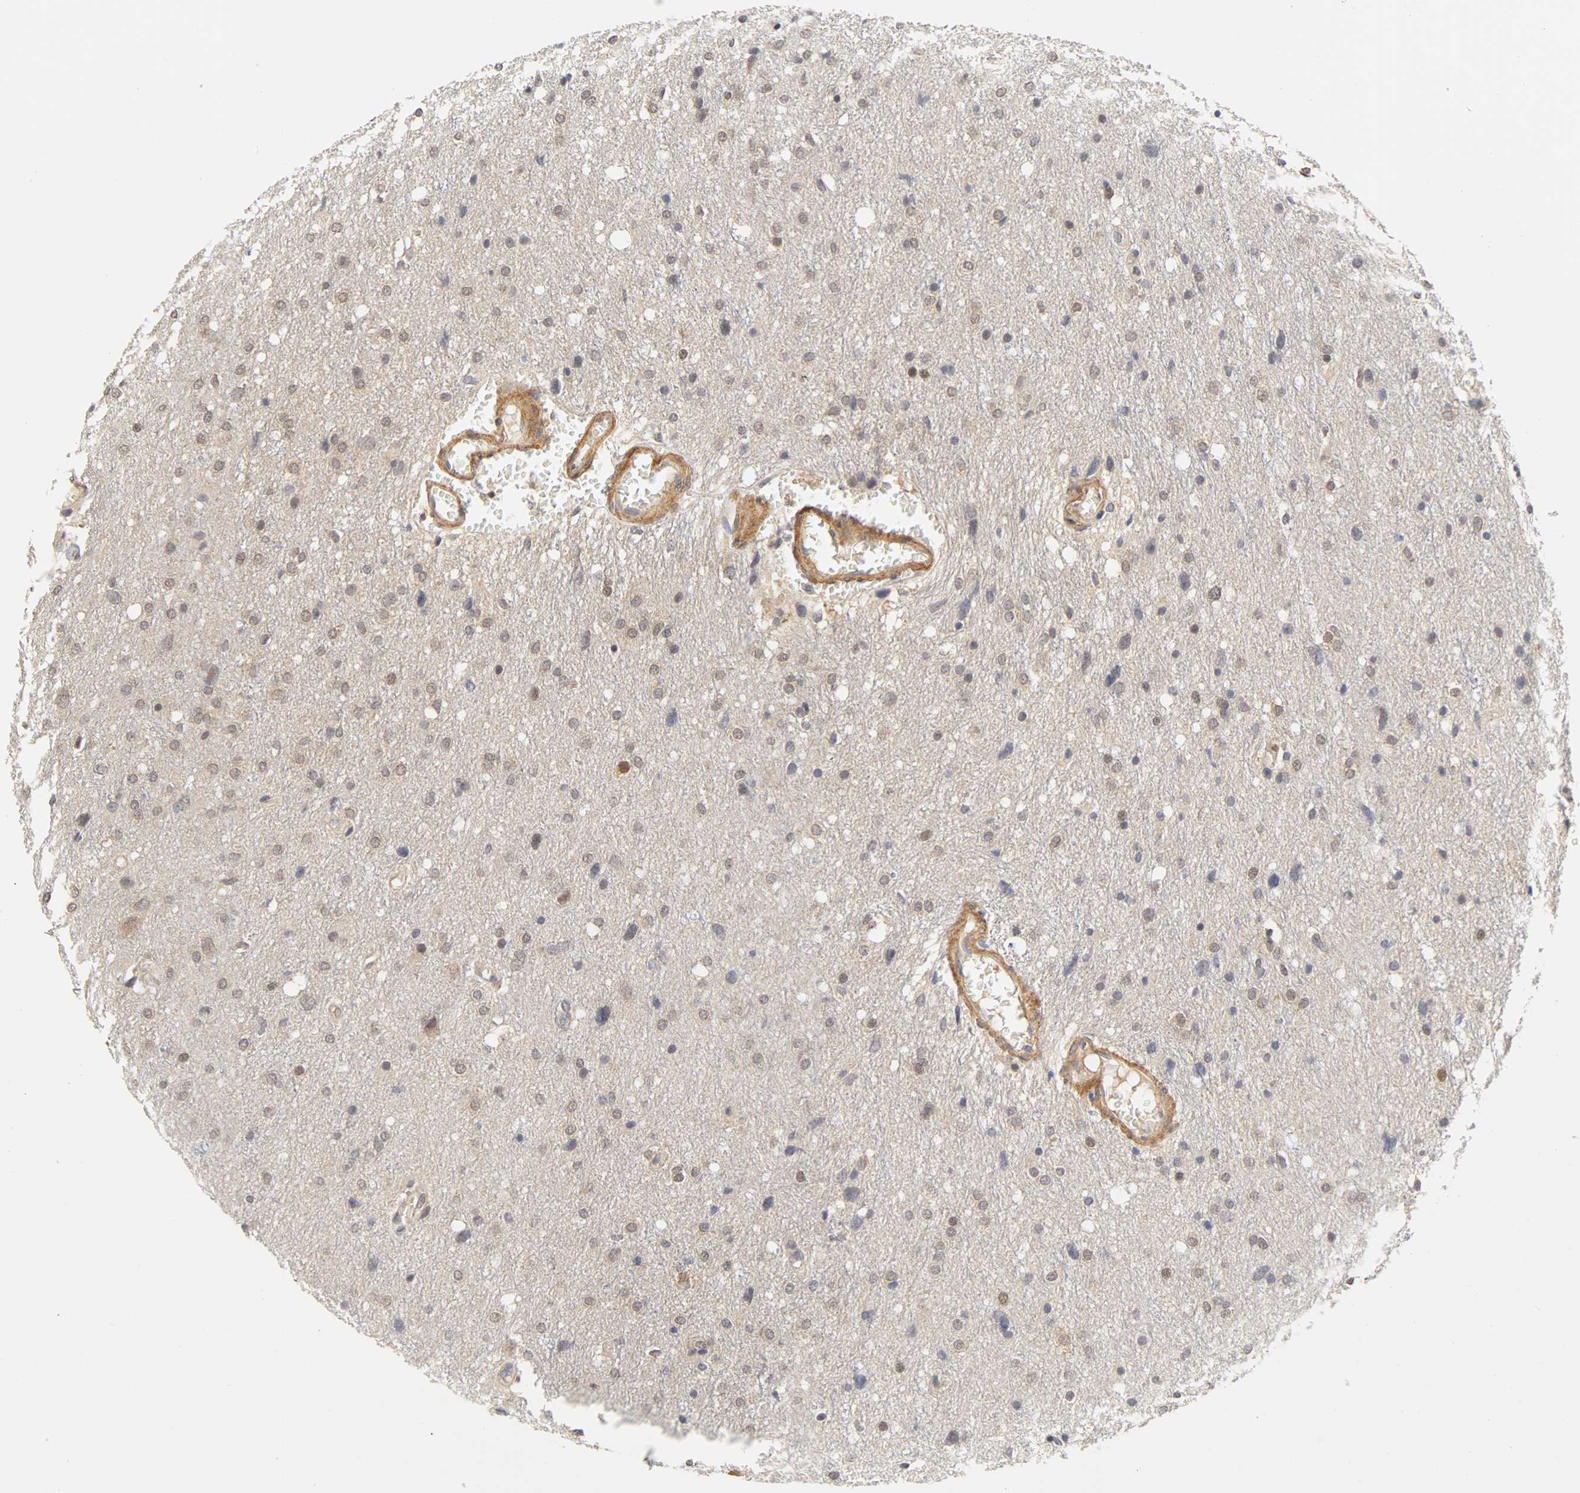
{"staining": {"intensity": "moderate", "quantity": "25%-75%", "location": "cytoplasmic/membranous,nuclear"}, "tissue": "glioma", "cell_type": "Tumor cells", "image_type": "cancer", "snomed": [{"axis": "morphology", "description": "Glioma, malignant, High grade"}, {"axis": "topography", "description": "Brain"}], "caption": "Immunohistochemical staining of human glioma displays moderate cytoplasmic/membranous and nuclear protein staining in about 25%-75% of tumor cells.", "gene": "UBE2M", "patient": {"sex": "female", "age": 59}}